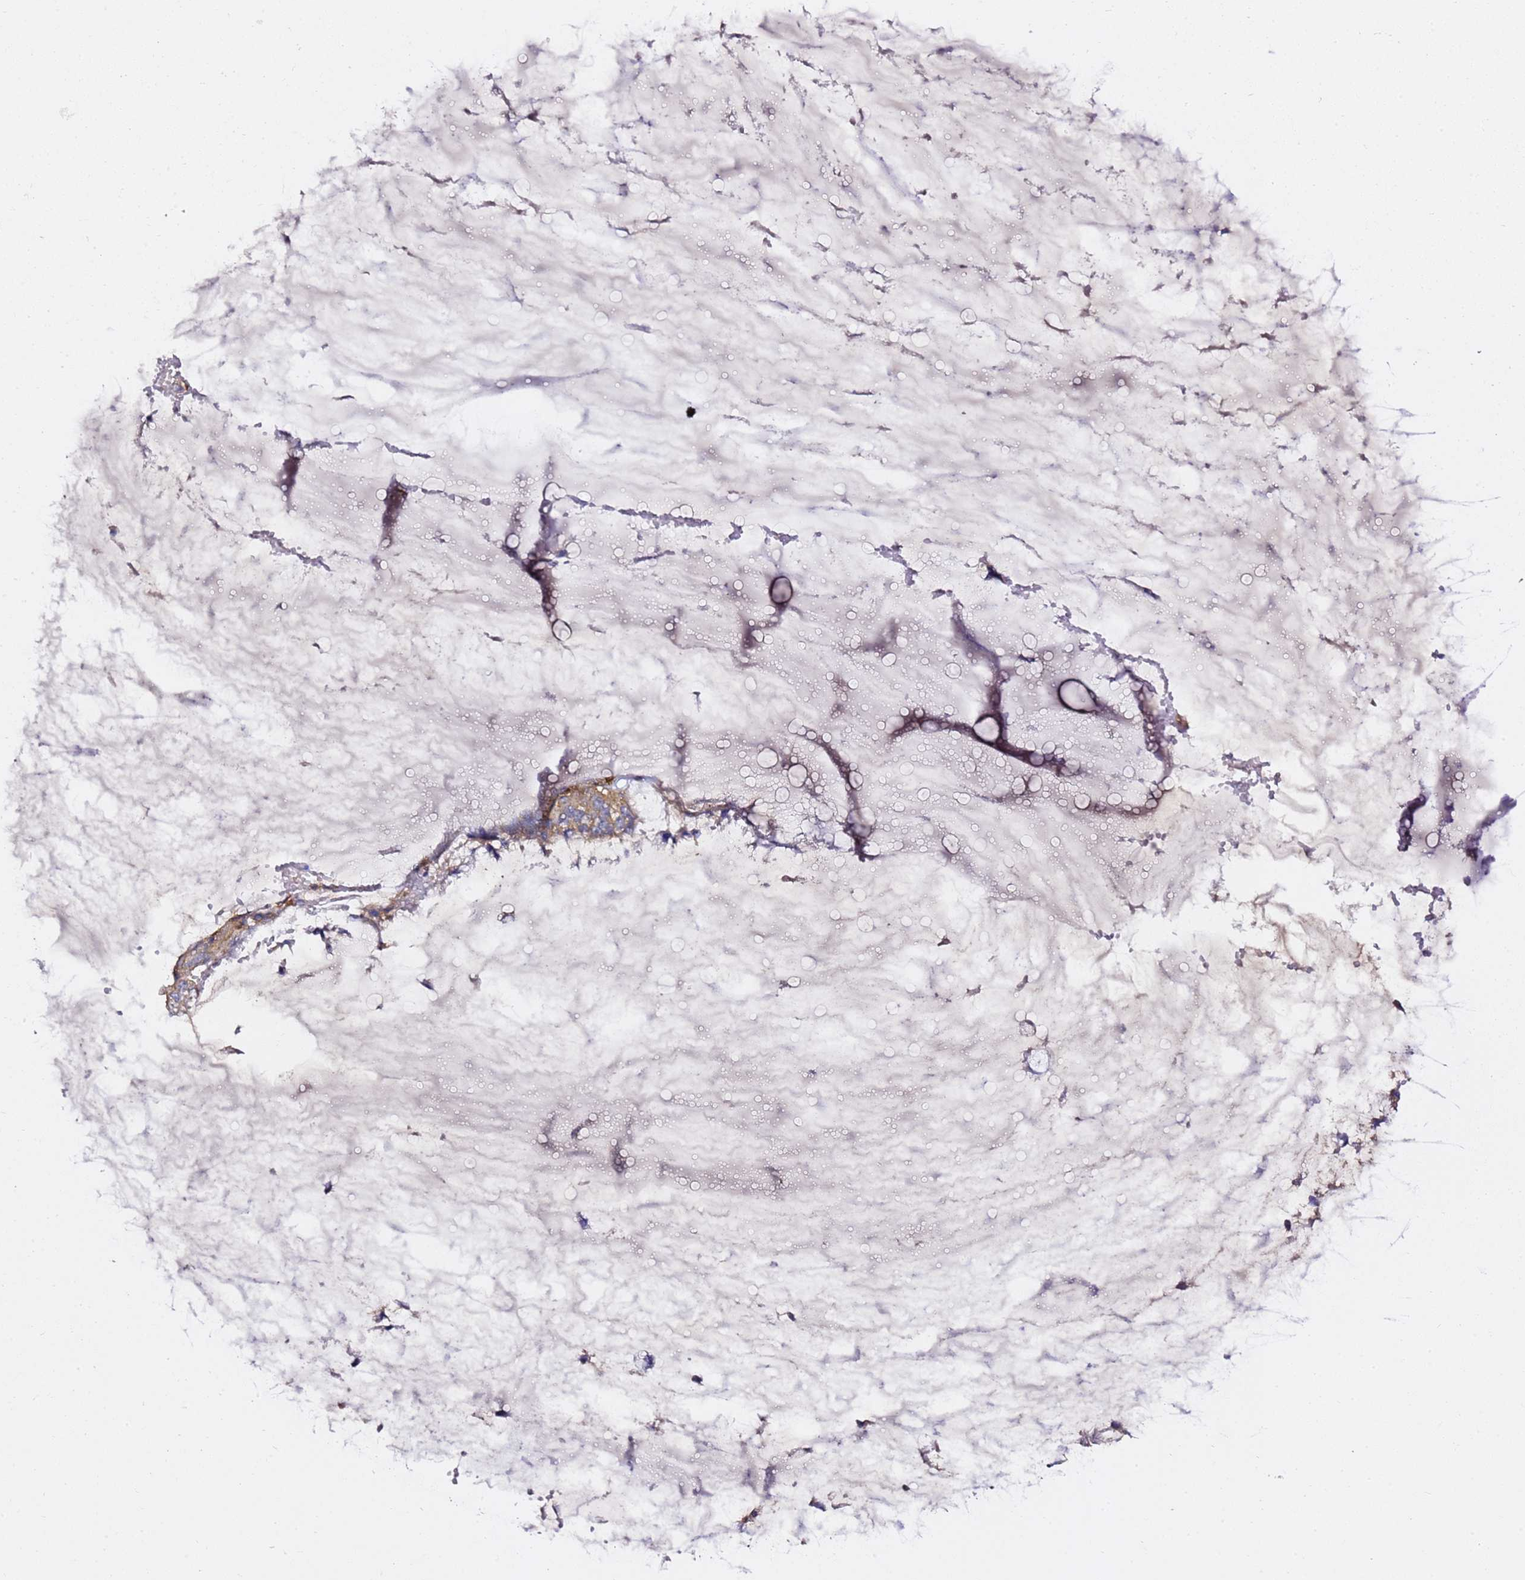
{"staining": {"intensity": "moderate", "quantity": ">75%", "location": "cytoplasmic/membranous"}, "tissue": "ovarian cancer", "cell_type": "Tumor cells", "image_type": "cancer", "snomed": [{"axis": "morphology", "description": "Cystadenocarcinoma, mucinous, NOS"}, {"axis": "topography", "description": "Ovary"}], "caption": "High-magnification brightfield microscopy of ovarian cancer stained with DAB (brown) and counterstained with hematoxylin (blue). tumor cells exhibit moderate cytoplasmic/membranous positivity is present in about>75% of cells.", "gene": "ZFP36L2", "patient": {"sex": "female", "age": 39}}